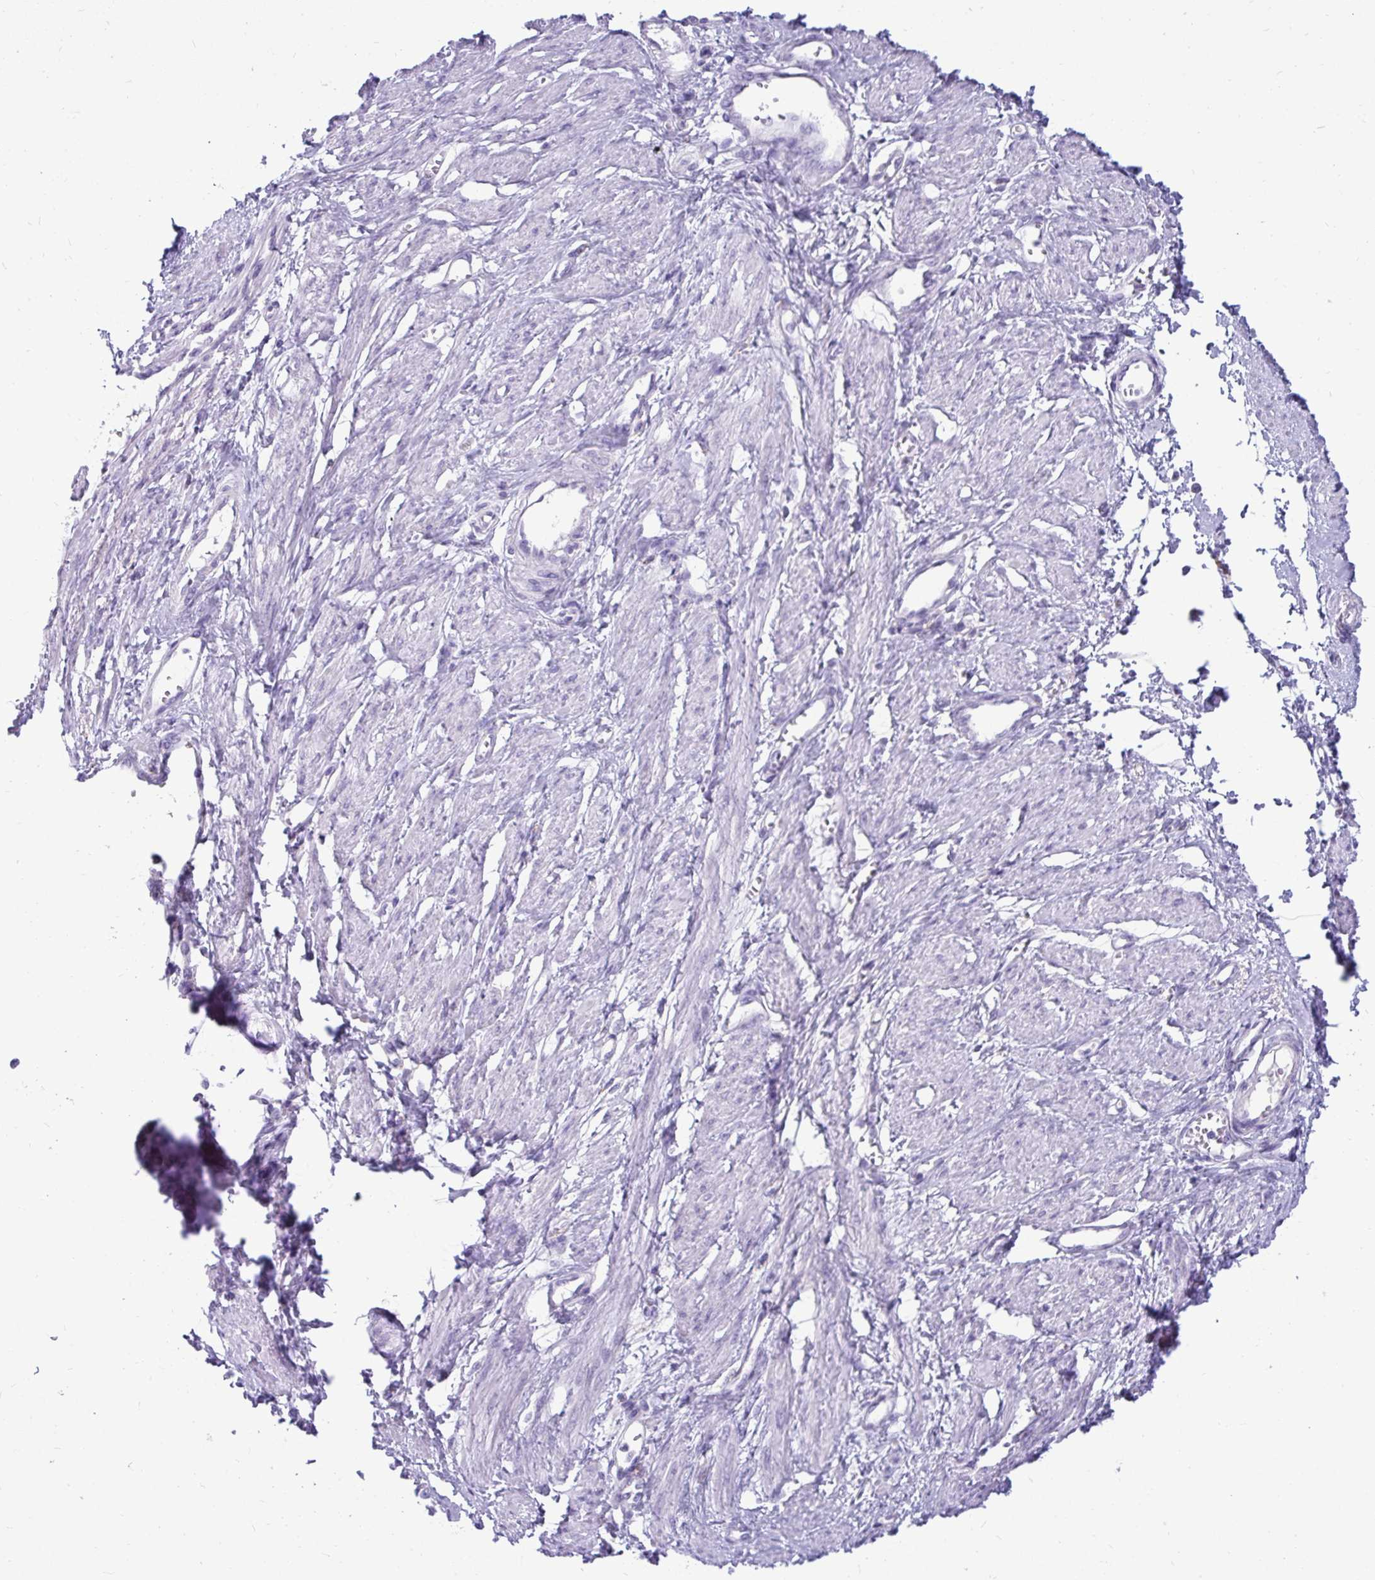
{"staining": {"intensity": "negative", "quantity": "none", "location": "none"}, "tissue": "smooth muscle", "cell_type": "Smooth muscle cells", "image_type": "normal", "snomed": [{"axis": "morphology", "description": "Normal tissue, NOS"}, {"axis": "topography", "description": "Smooth muscle"}, {"axis": "topography", "description": "Uterus"}], "caption": "Immunohistochemistry photomicrograph of normal smooth muscle: smooth muscle stained with DAB displays no significant protein positivity in smooth muscle cells.", "gene": "CTSZ", "patient": {"sex": "female", "age": 39}}